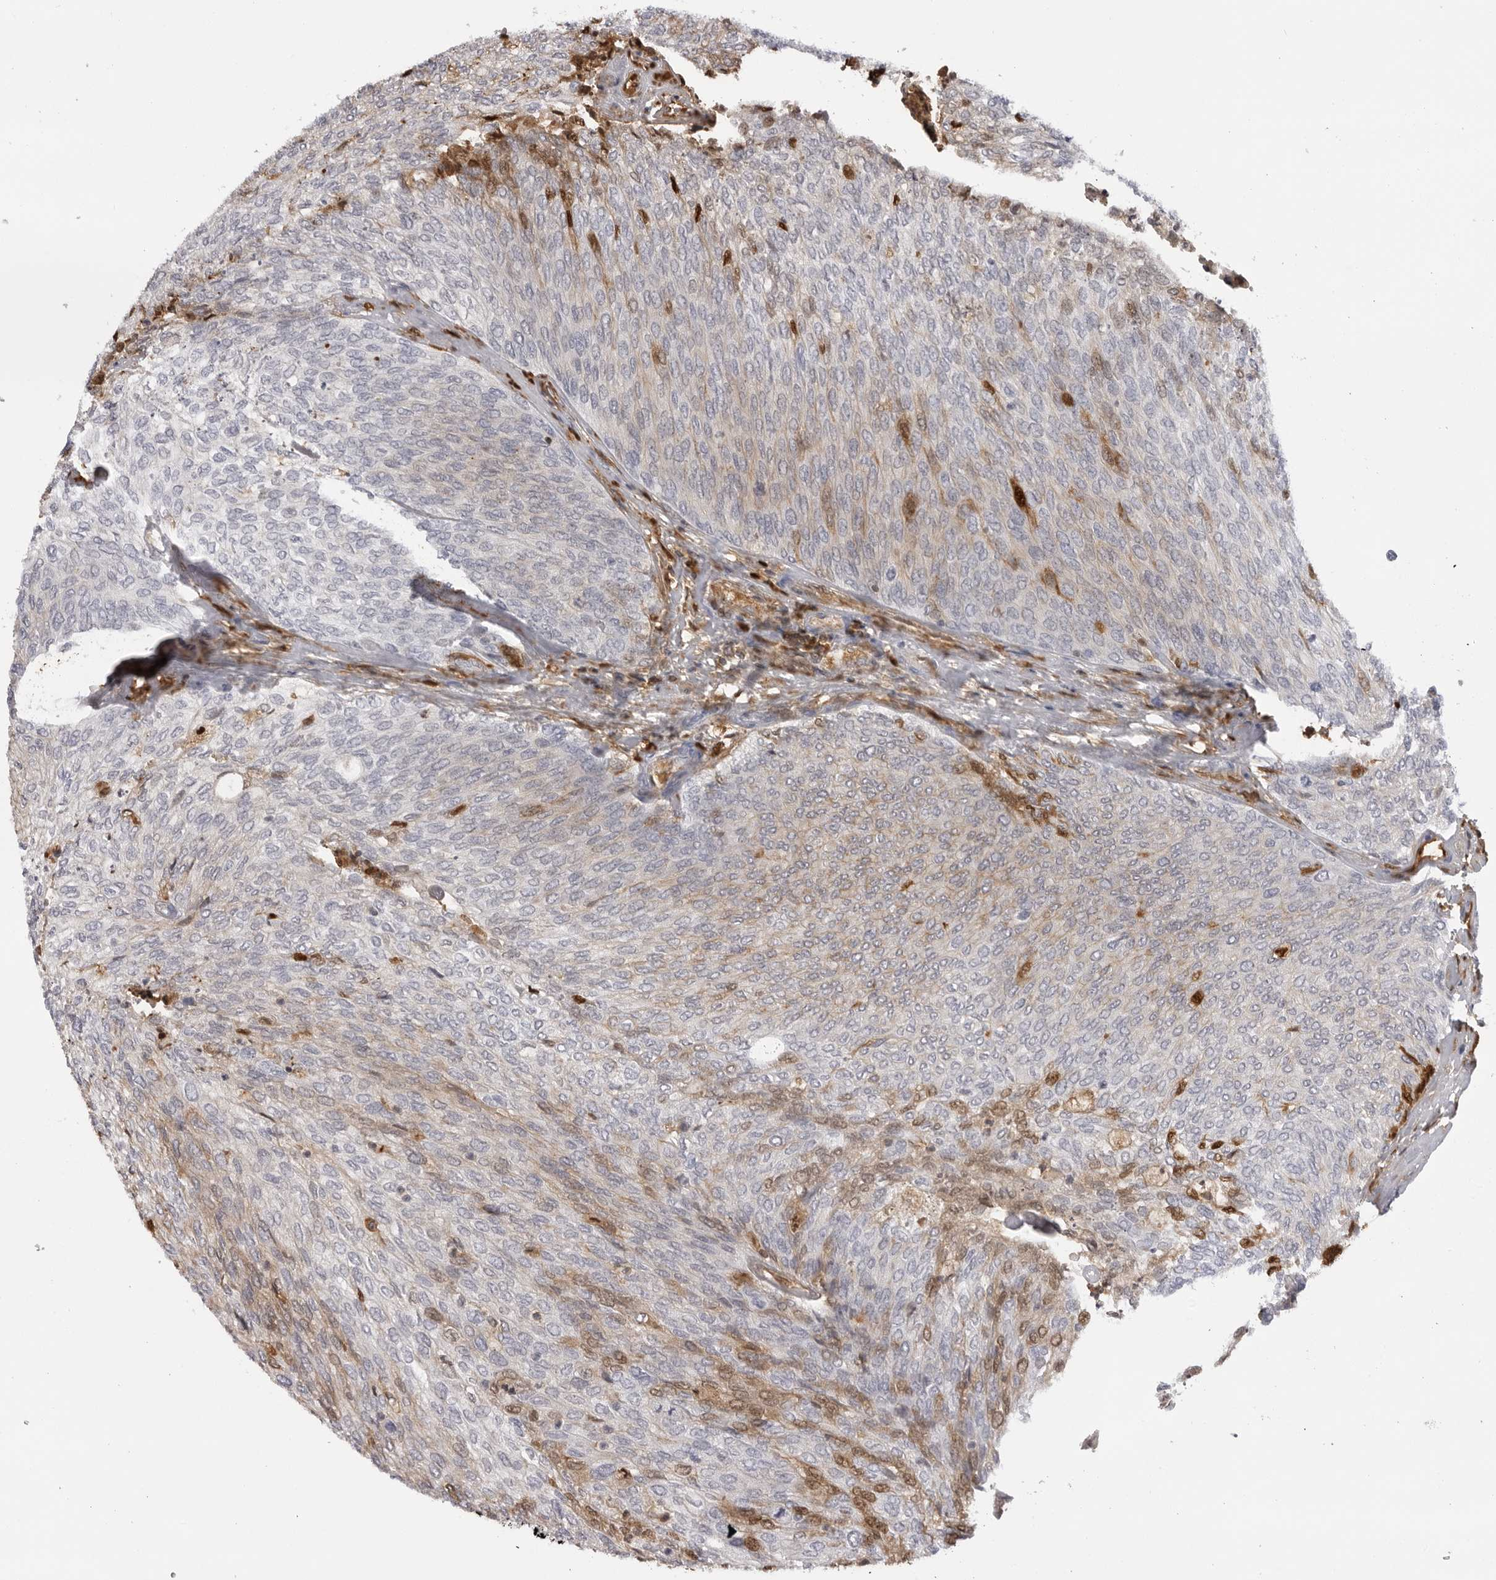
{"staining": {"intensity": "negative", "quantity": "none", "location": "none"}, "tissue": "urothelial cancer", "cell_type": "Tumor cells", "image_type": "cancer", "snomed": [{"axis": "morphology", "description": "Urothelial carcinoma, Low grade"}, {"axis": "topography", "description": "Urinary bladder"}], "caption": "Immunohistochemistry image of neoplastic tissue: urothelial cancer stained with DAB demonstrates no significant protein staining in tumor cells.", "gene": "PLEKHF2", "patient": {"sex": "female", "age": 79}}